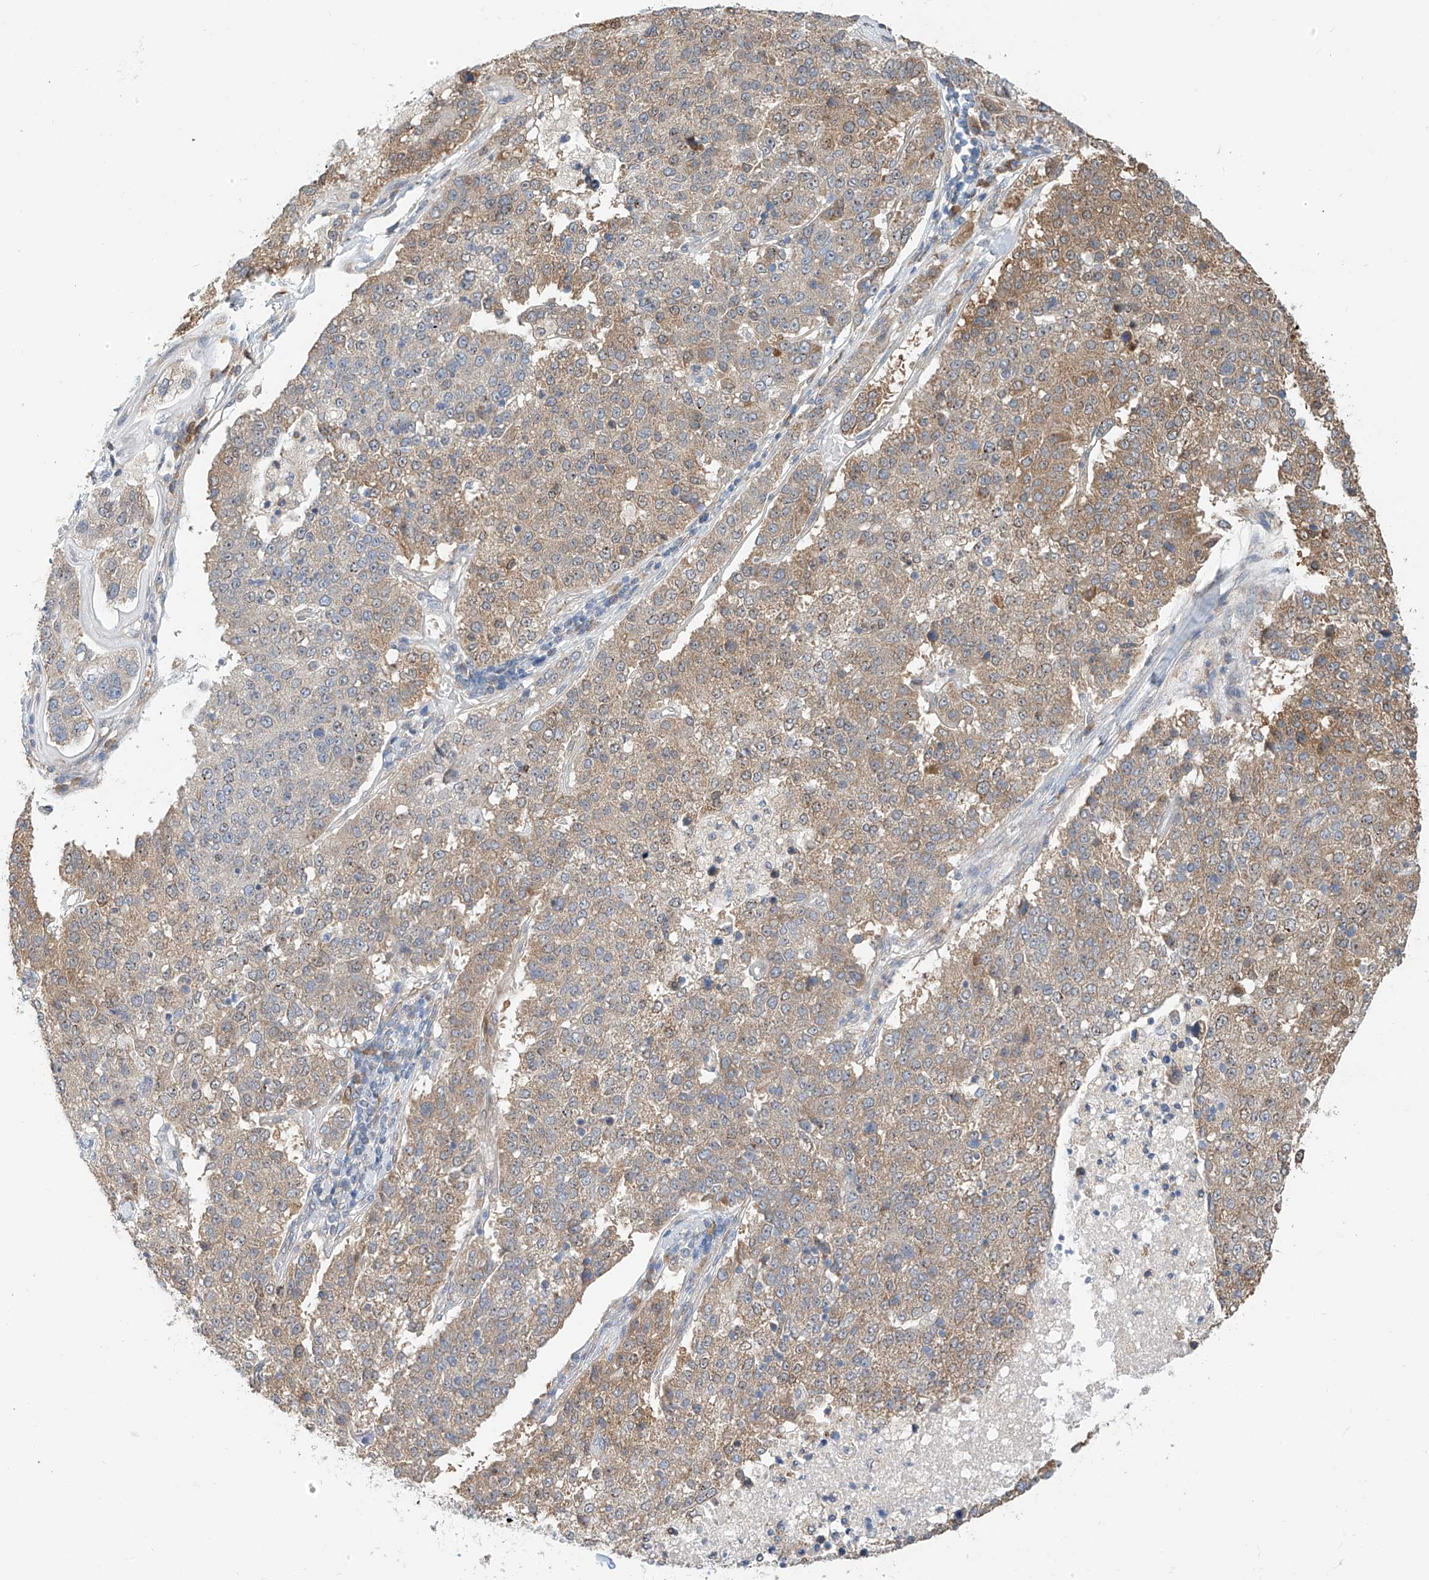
{"staining": {"intensity": "moderate", "quantity": "<25%", "location": "cytoplasmic/membranous"}, "tissue": "pancreatic cancer", "cell_type": "Tumor cells", "image_type": "cancer", "snomed": [{"axis": "morphology", "description": "Adenocarcinoma, NOS"}, {"axis": "topography", "description": "Pancreas"}], "caption": "Immunohistochemistry (DAB) staining of human pancreatic adenocarcinoma demonstrates moderate cytoplasmic/membranous protein expression in approximately <25% of tumor cells. Immunohistochemistry stains the protein of interest in brown and the nuclei are stained blue.", "gene": "PPA2", "patient": {"sex": "female", "age": 61}}